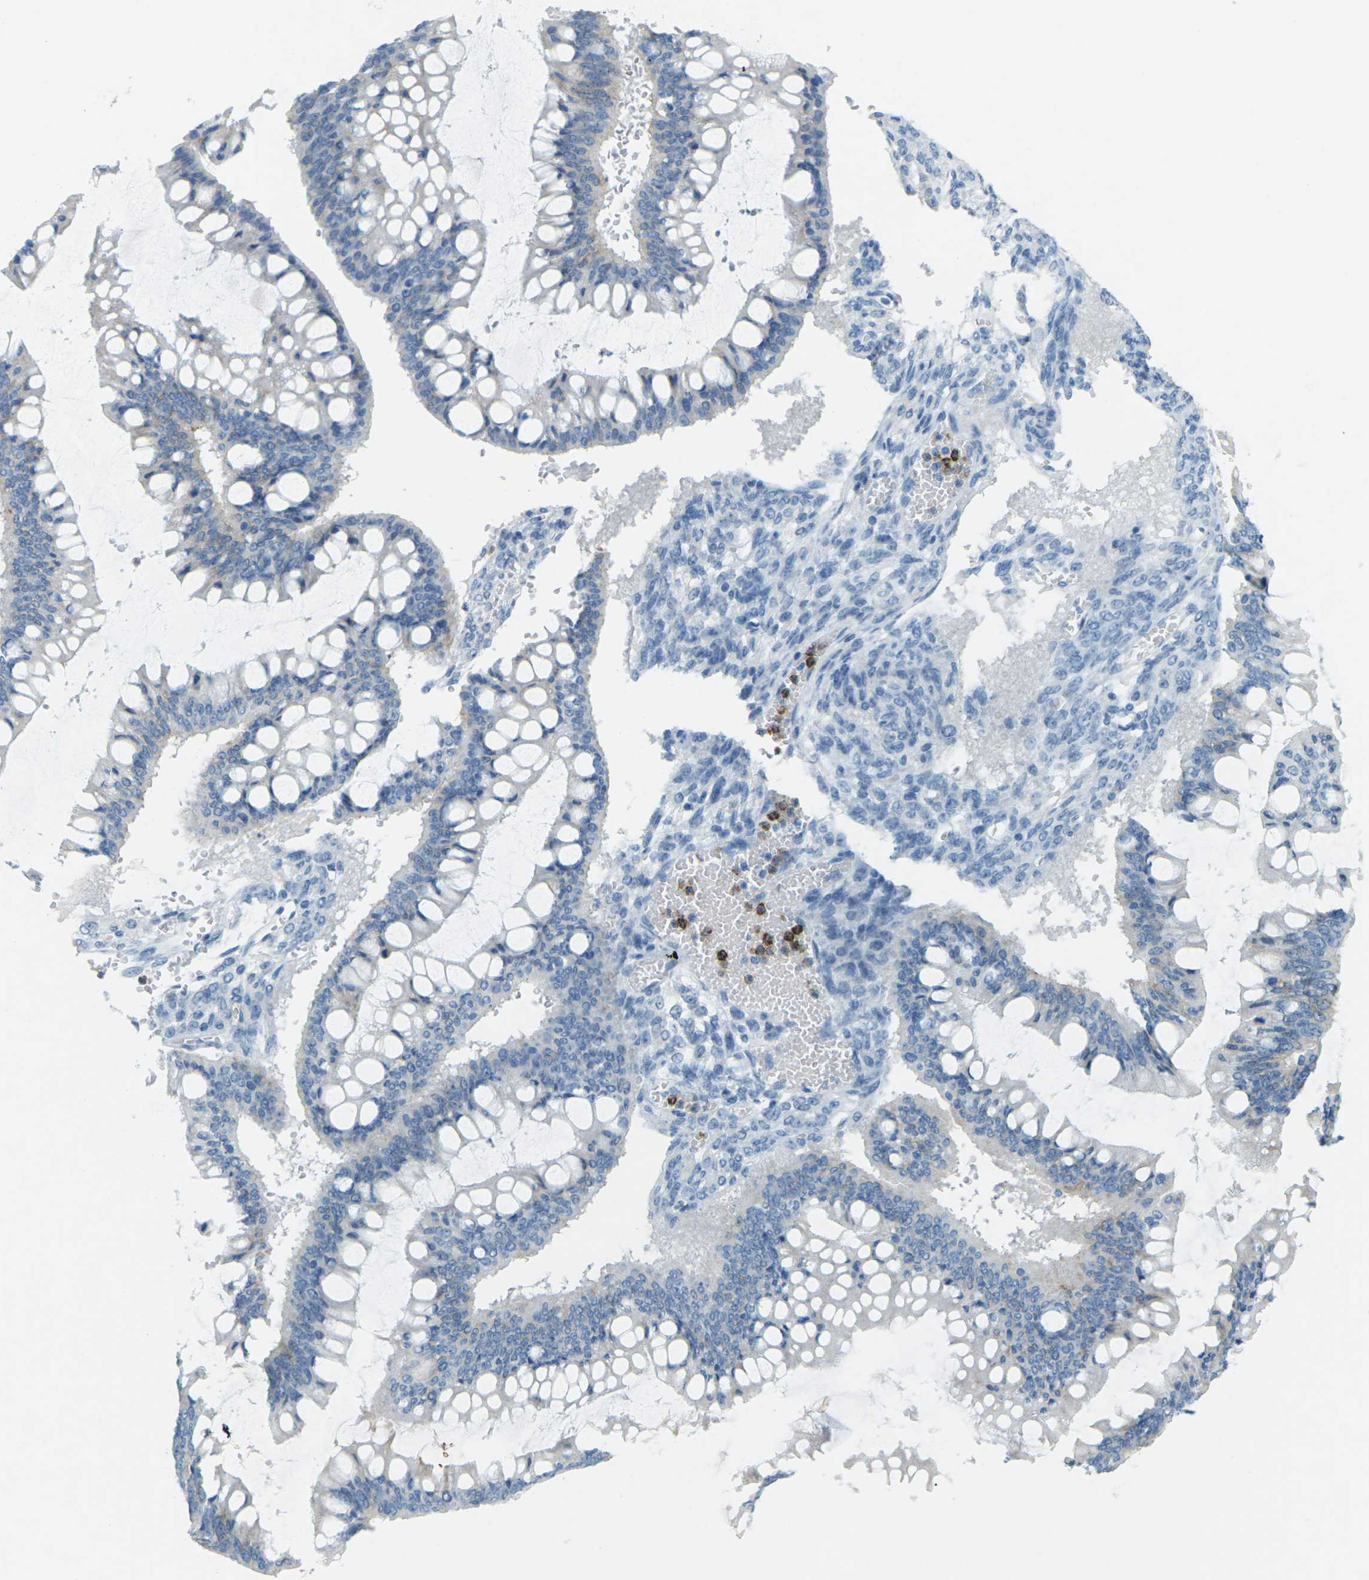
{"staining": {"intensity": "weak", "quantity": "<25%", "location": "cytoplasmic/membranous"}, "tissue": "ovarian cancer", "cell_type": "Tumor cells", "image_type": "cancer", "snomed": [{"axis": "morphology", "description": "Cystadenocarcinoma, mucinous, NOS"}, {"axis": "topography", "description": "Ovary"}], "caption": "Protein analysis of ovarian mucinous cystadenocarcinoma displays no significant positivity in tumor cells.", "gene": "CDH16", "patient": {"sex": "female", "age": 73}}